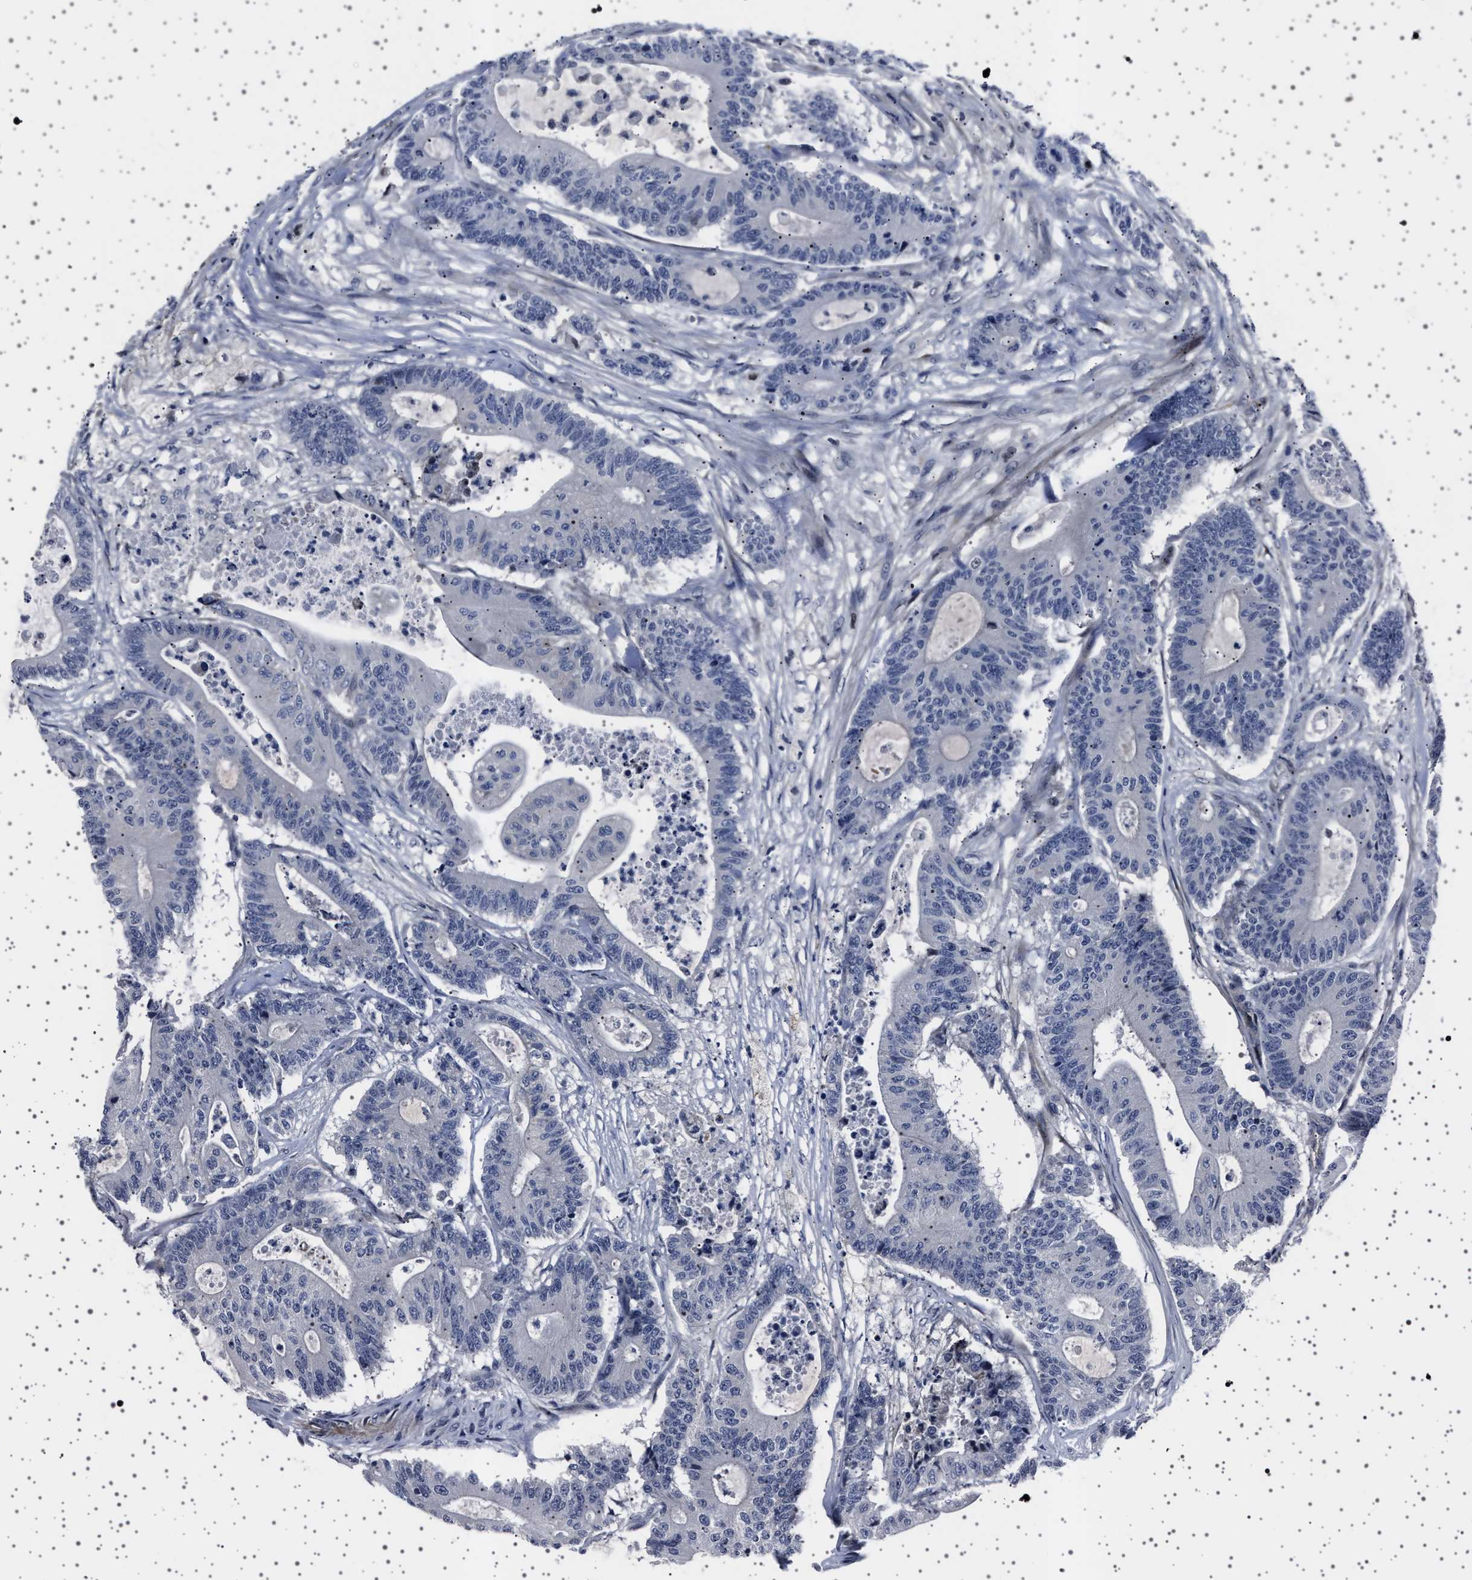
{"staining": {"intensity": "negative", "quantity": "none", "location": "none"}, "tissue": "colorectal cancer", "cell_type": "Tumor cells", "image_type": "cancer", "snomed": [{"axis": "morphology", "description": "Adenocarcinoma, NOS"}, {"axis": "topography", "description": "Colon"}], "caption": "Tumor cells show no significant protein staining in colorectal cancer.", "gene": "PAK5", "patient": {"sex": "female", "age": 84}}